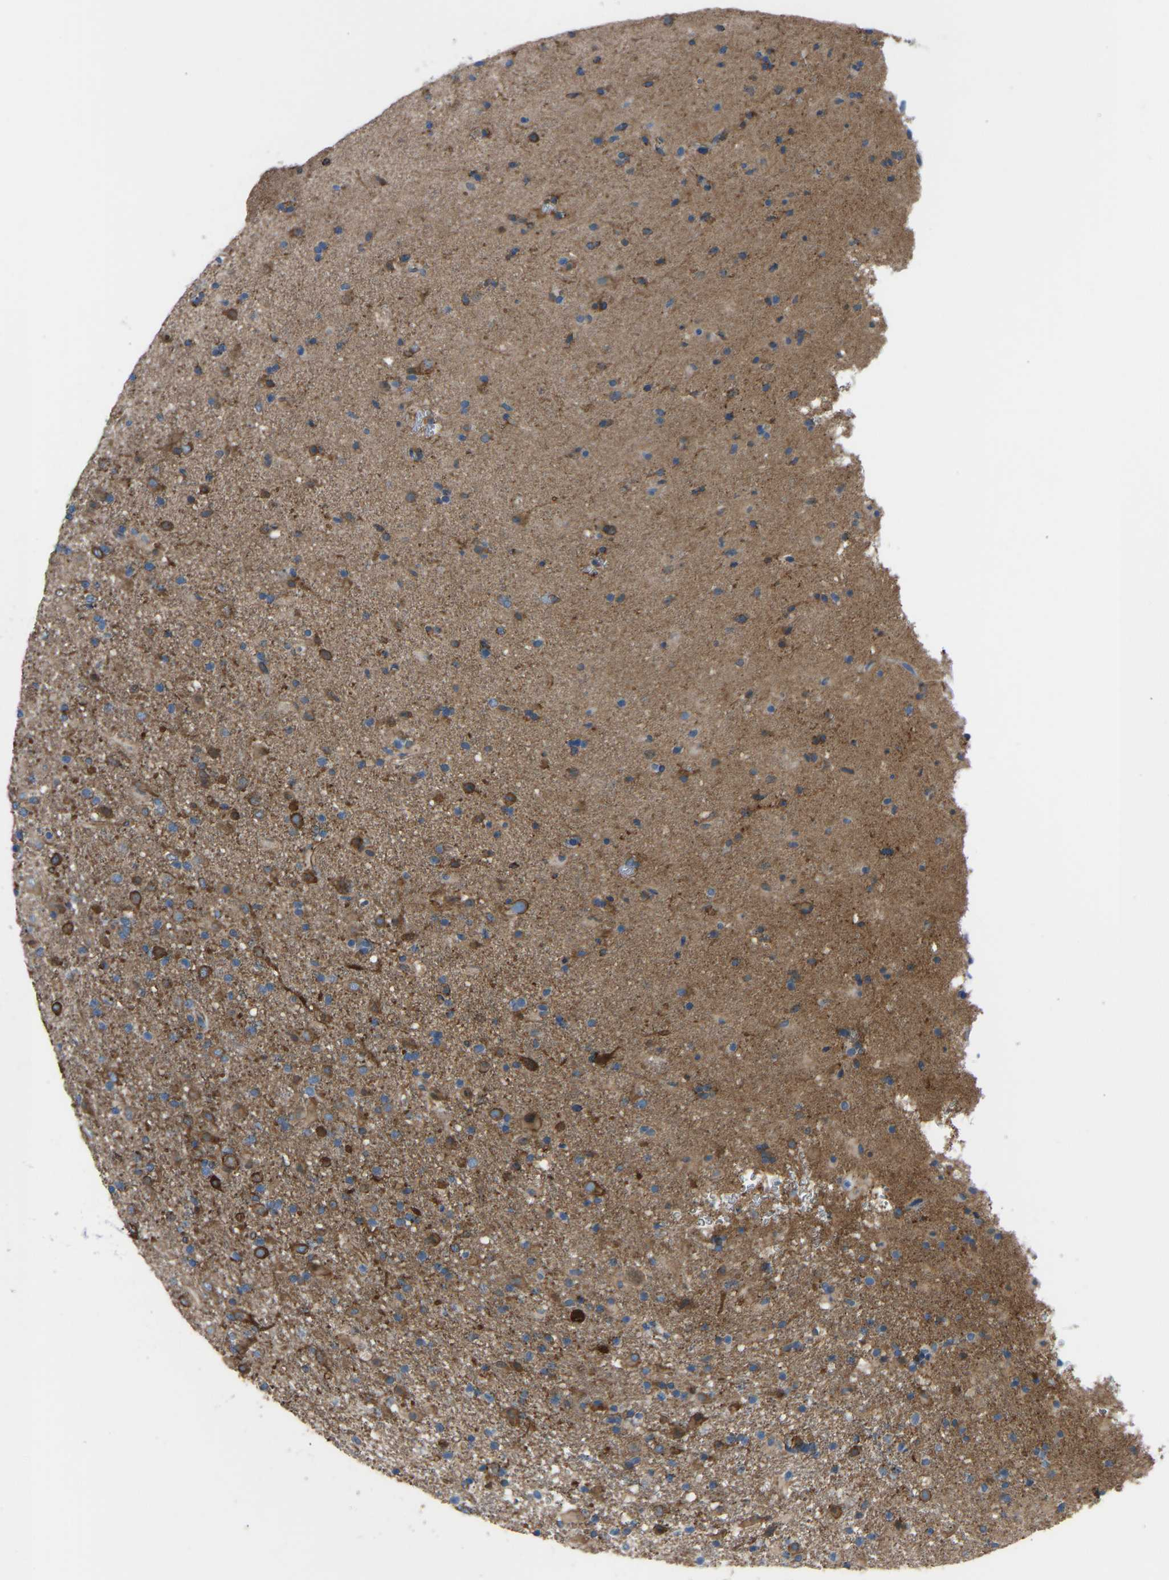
{"staining": {"intensity": "strong", "quantity": ">75%", "location": "cytoplasmic/membranous"}, "tissue": "glioma", "cell_type": "Tumor cells", "image_type": "cancer", "snomed": [{"axis": "morphology", "description": "Glioma, malignant, Low grade"}, {"axis": "topography", "description": "Brain"}], "caption": "The immunohistochemical stain labels strong cytoplasmic/membranous staining in tumor cells of glioma tissue.", "gene": "MYH10", "patient": {"sex": "male", "age": 65}}